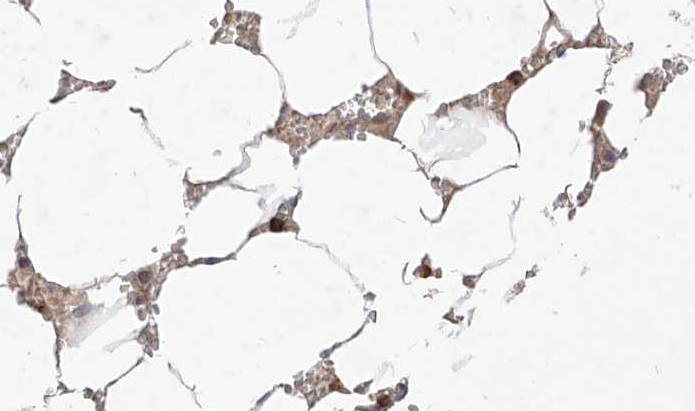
{"staining": {"intensity": "moderate", "quantity": "<25%", "location": "cytoplasmic/membranous"}, "tissue": "bone marrow", "cell_type": "Hematopoietic cells", "image_type": "normal", "snomed": [{"axis": "morphology", "description": "Normal tissue, NOS"}, {"axis": "topography", "description": "Bone marrow"}], "caption": "Immunohistochemical staining of benign bone marrow displays moderate cytoplasmic/membranous protein staining in about <25% of hematopoietic cells.", "gene": "TSNAX", "patient": {"sex": "male", "age": 70}}